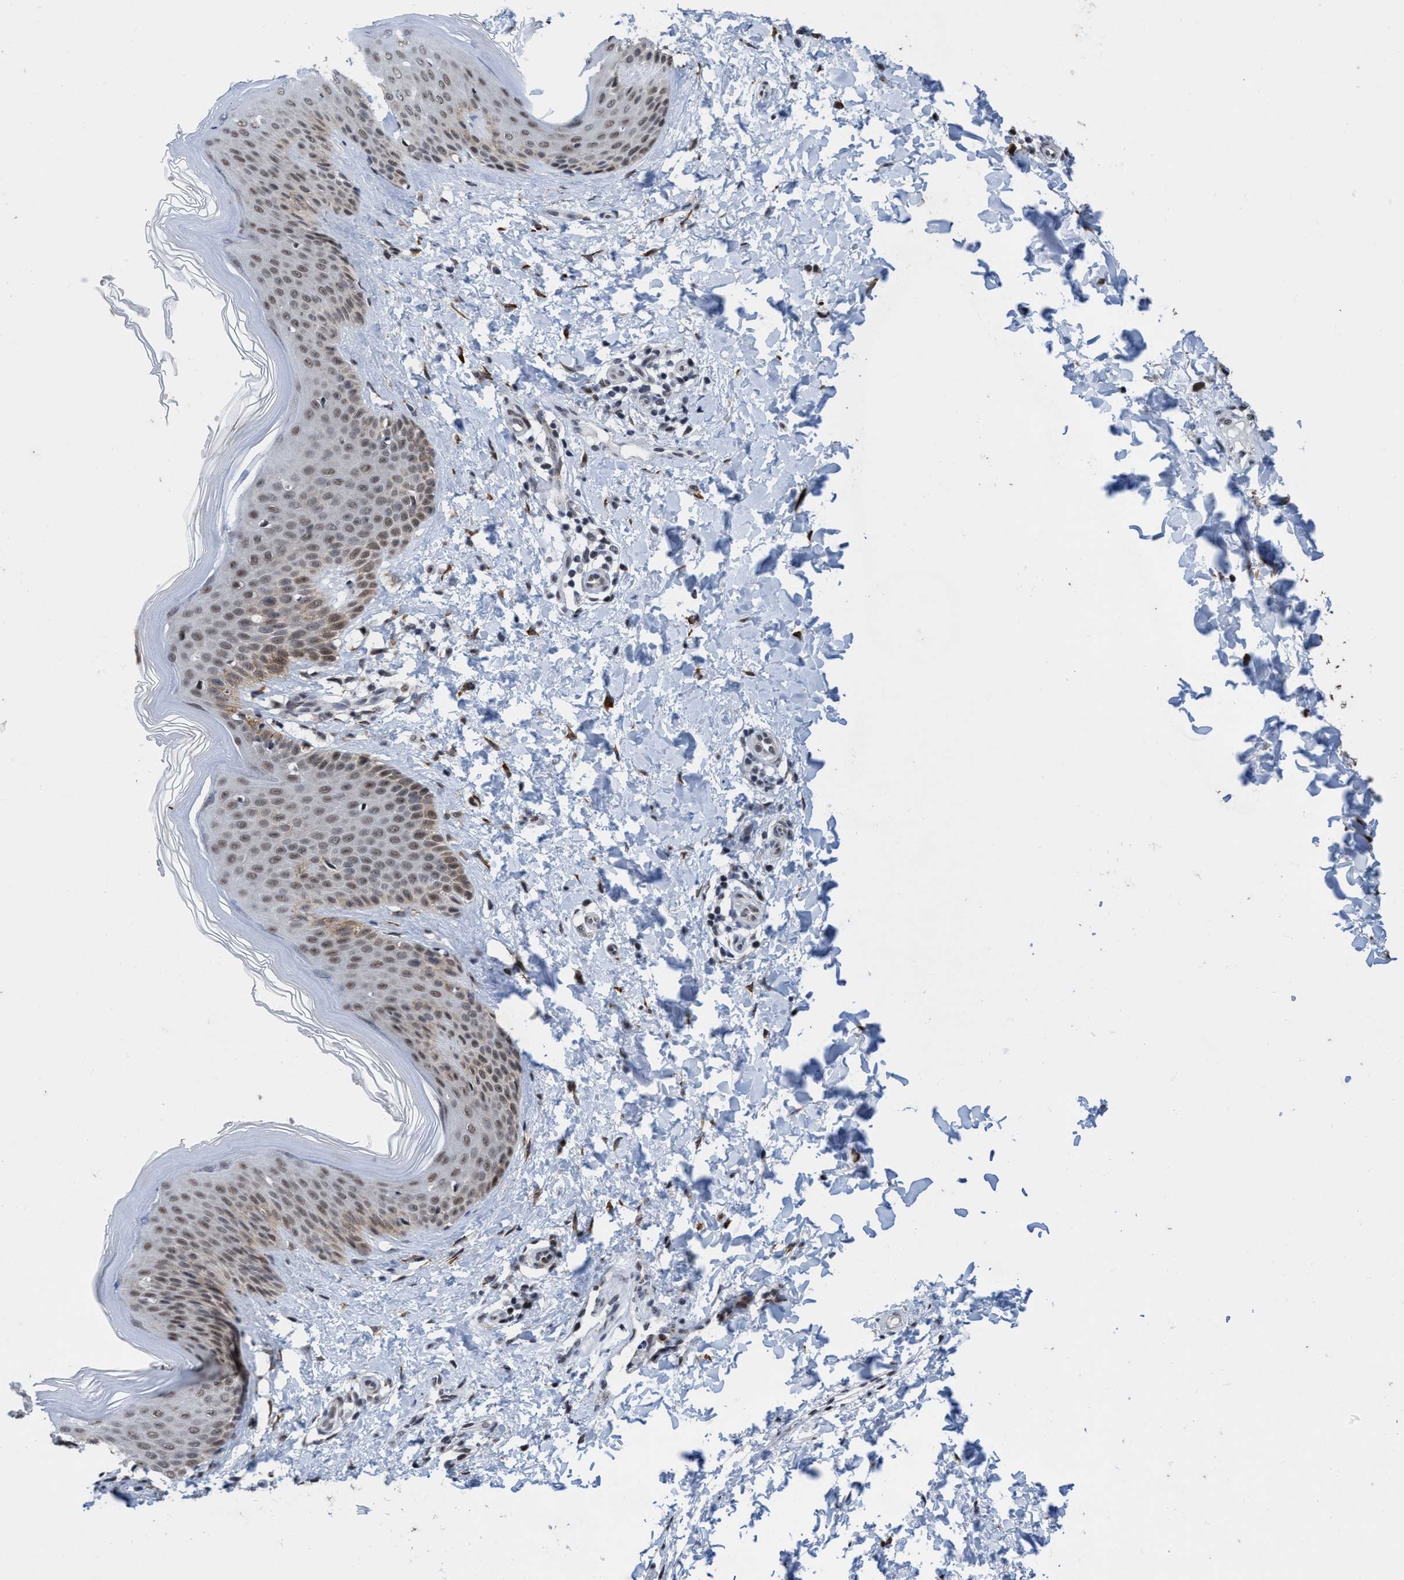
{"staining": {"intensity": "strong", "quantity": ">75%", "location": "nuclear"}, "tissue": "skin", "cell_type": "Fibroblasts", "image_type": "normal", "snomed": [{"axis": "morphology", "description": "Normal tissue, NOS"}, {"axis": "morphology", "description": "Malignant melanoma, Metastatic site"}, {"axis": "topography", "description": "Skin"}], "caption": "Unremarkable skin reveals strong nuclear expression in approximately >75% of fibroblasts The staining was performed using DAB to visualize the protein expression in brown, while the nuclei were stained in blue with hematoxylin (Magnification: 20x)..", "gene": "GLT6D1", "patient": {"sex": "male", "age": 41}}